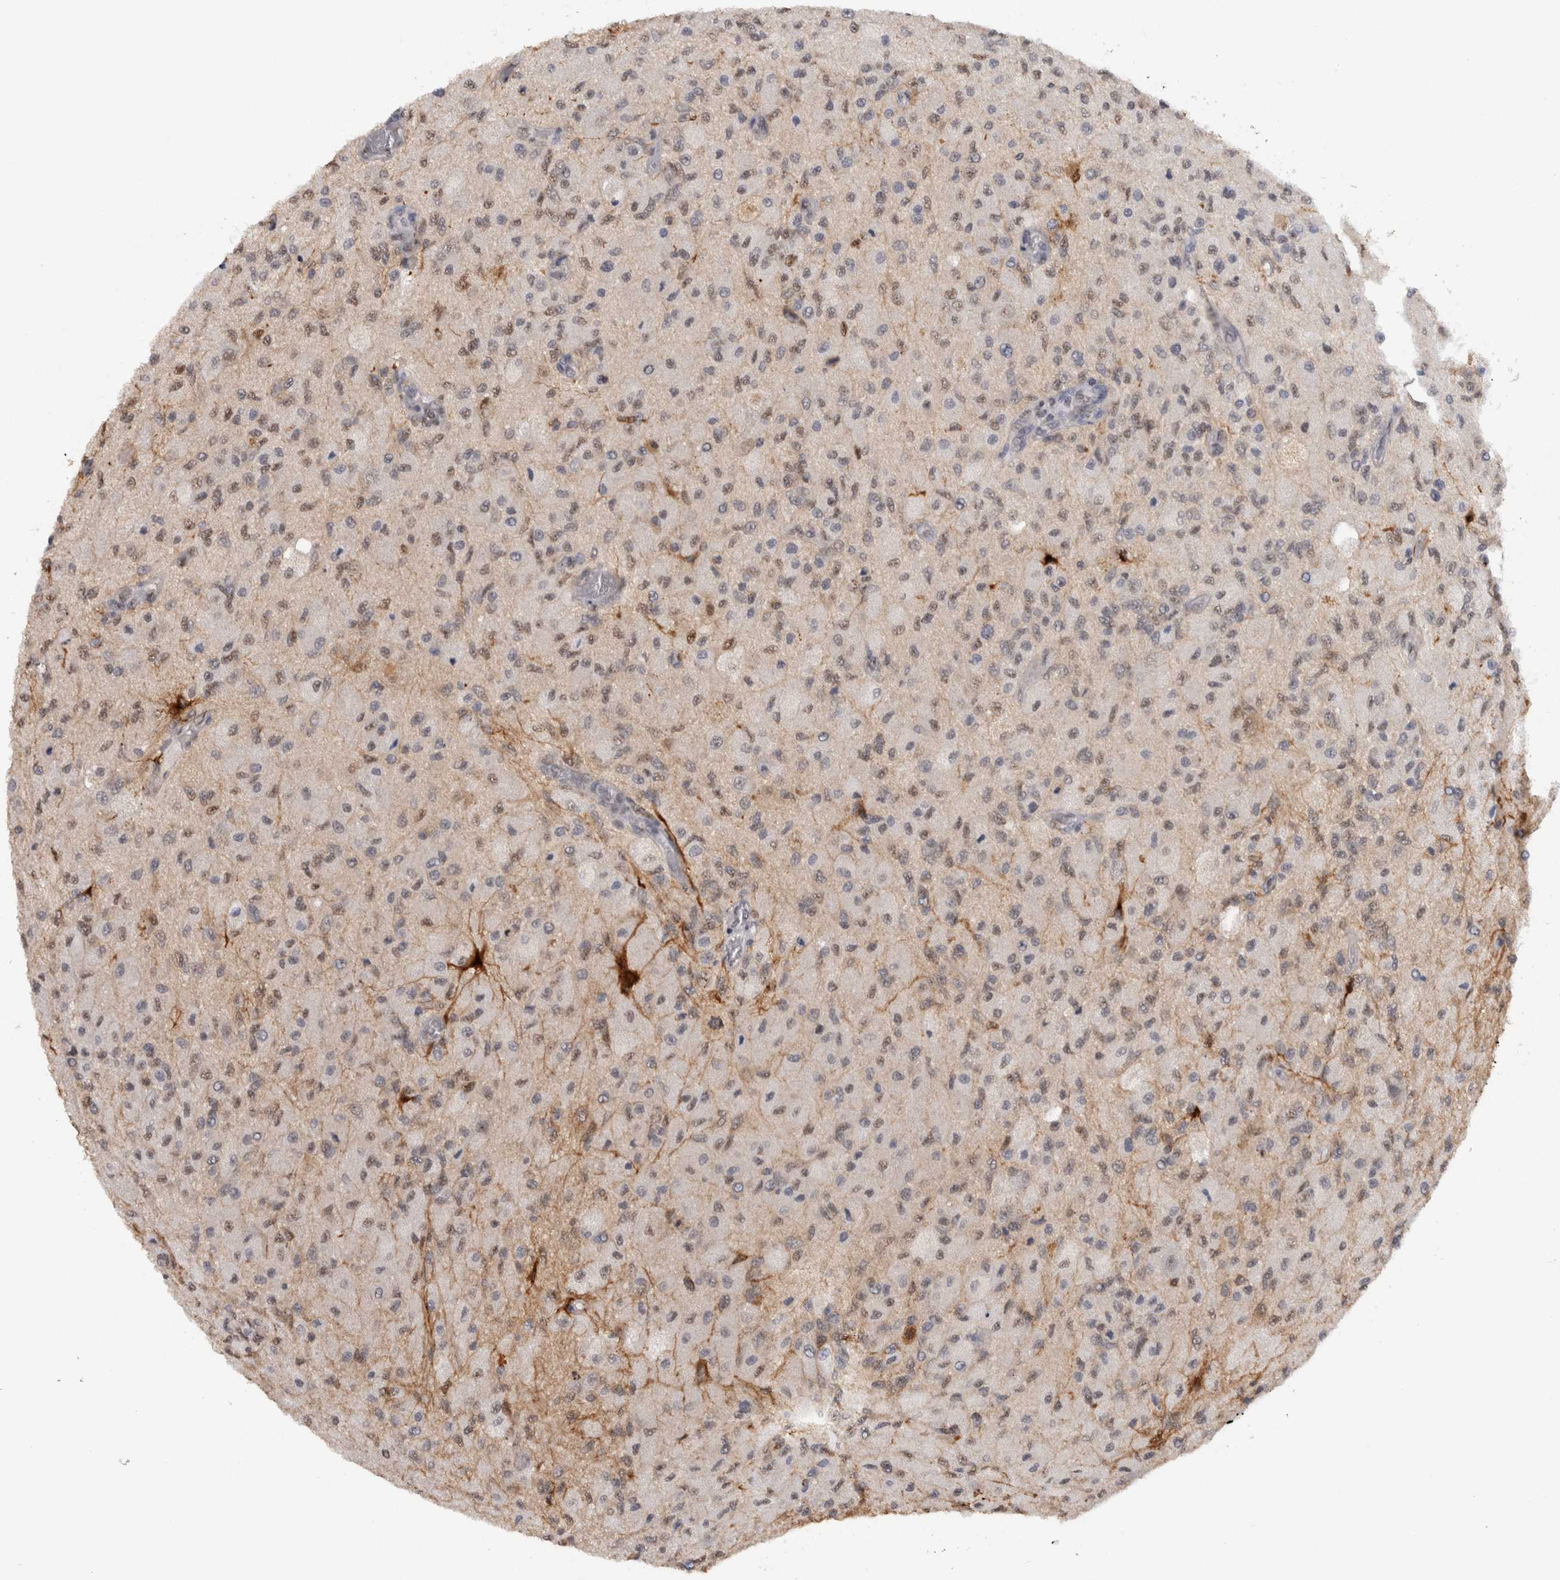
{"staining": {"intensity": "weak", "quantity": "<25%", "location": "cytoplasmic/membranous,nuclear"}, "tissue": "glioma", "cell_type": "Tumor cells", "image_type": "cancer", "snomed": [{"axis": "morphology", "description": "Normal tissue, NOS"}, {"axis": "morphology", "description": "Glioma, malignant, High grade"}, {"axis": "topography", "description": "Cerebral cortex"}], "caption": "Immunohistochemistry (IHC) of malignant high-grade glioma displays no expression in tumor cells.", "gene": "RPS6KA2", "patient": {"sex": "male", "age": 77}}